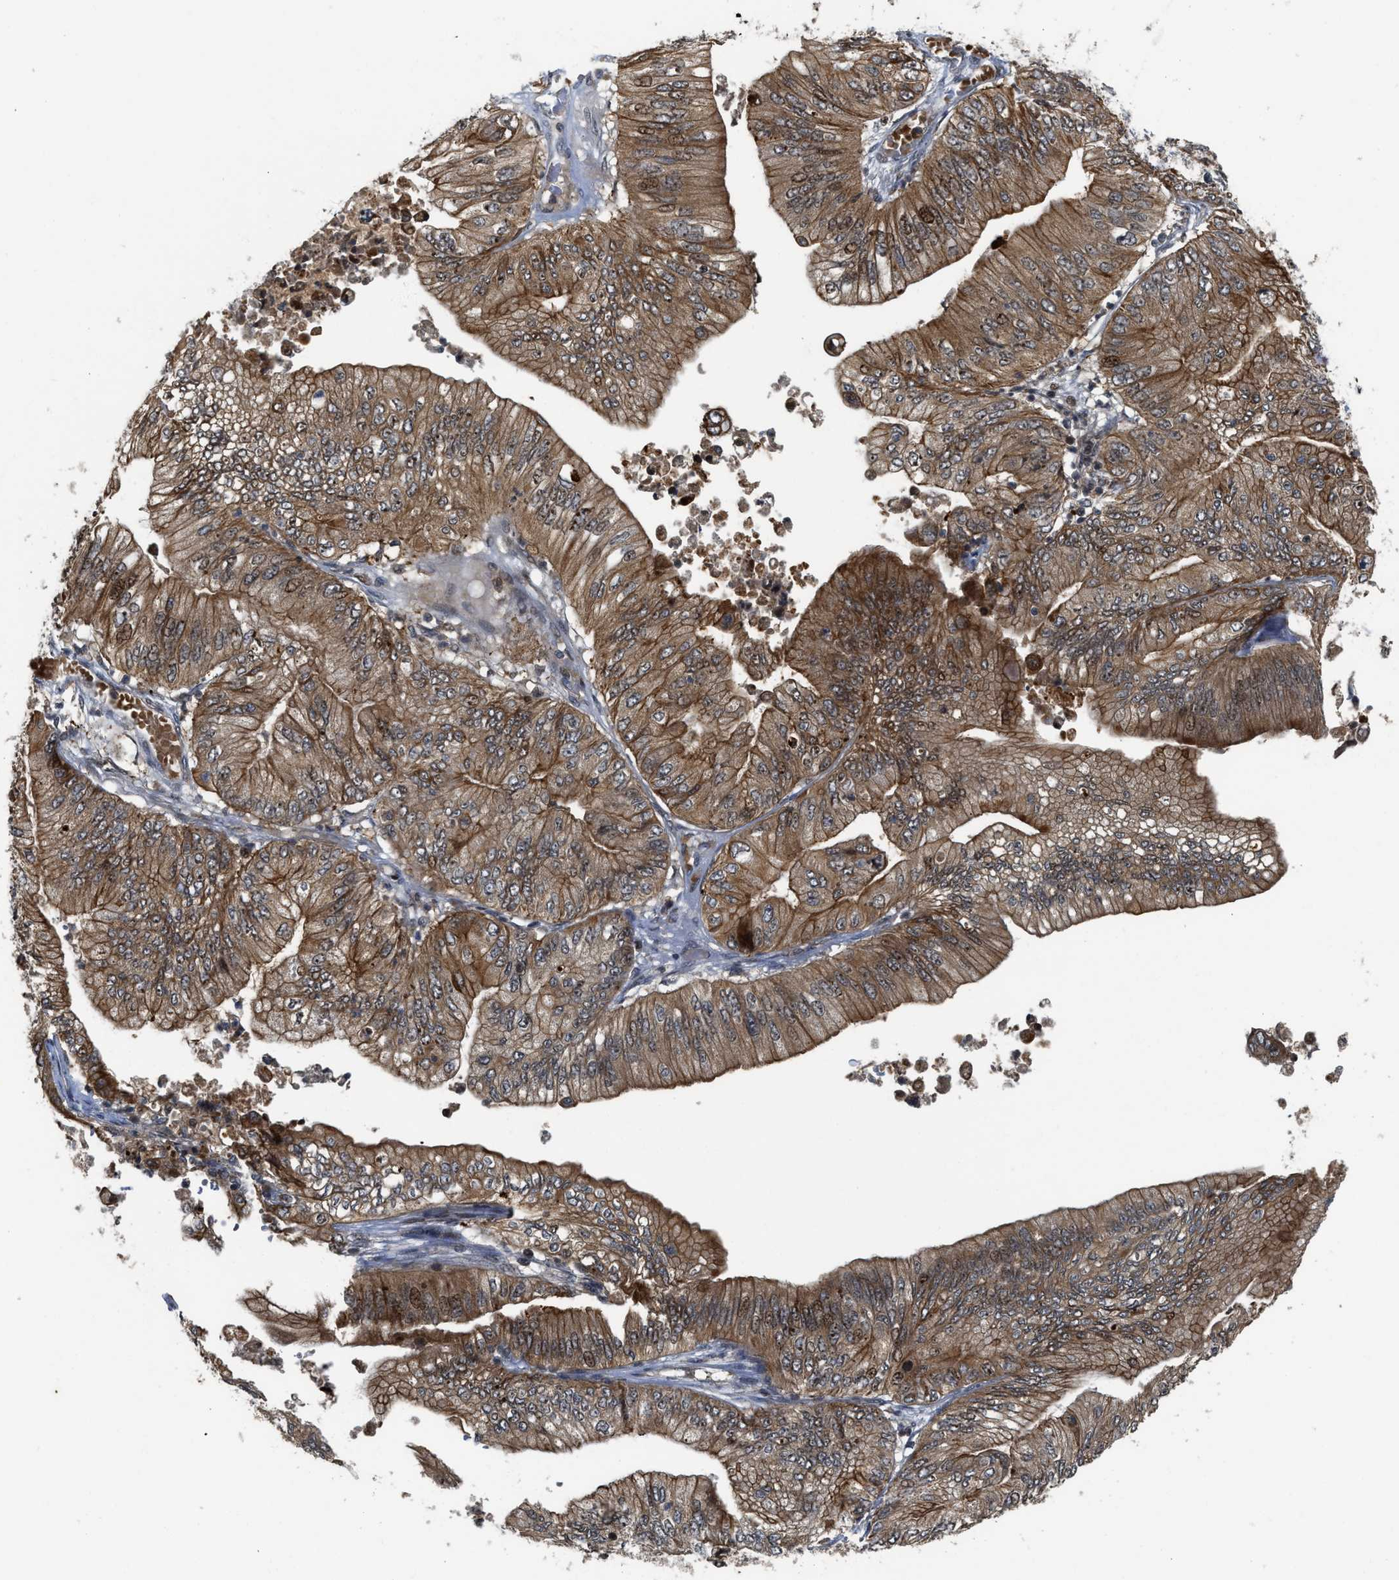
{"staining": {"intensity": "moderate", "quantity": ">75%", "location": "cytoplasmic/membranous"}, "tissue": "ovarian cancer", "cell_type": "Tumor cells", "image_type": "cancer", "snomed": [{"axis": "morphology", "description": "Cystadenocarcinoma, mucinous, NOS"}, {"axis": "topography", "description": "Ovary"}], "caption": "Brown immunohistochemical staining in mucinous cystadenocarcinoma (ovarian) demonstrates moderate cytoplasmic/membranous positivity in approximately >75% of tumor cells.", "gene": "DNAJC28", "patient": {"sex": "female", "age": 61}}